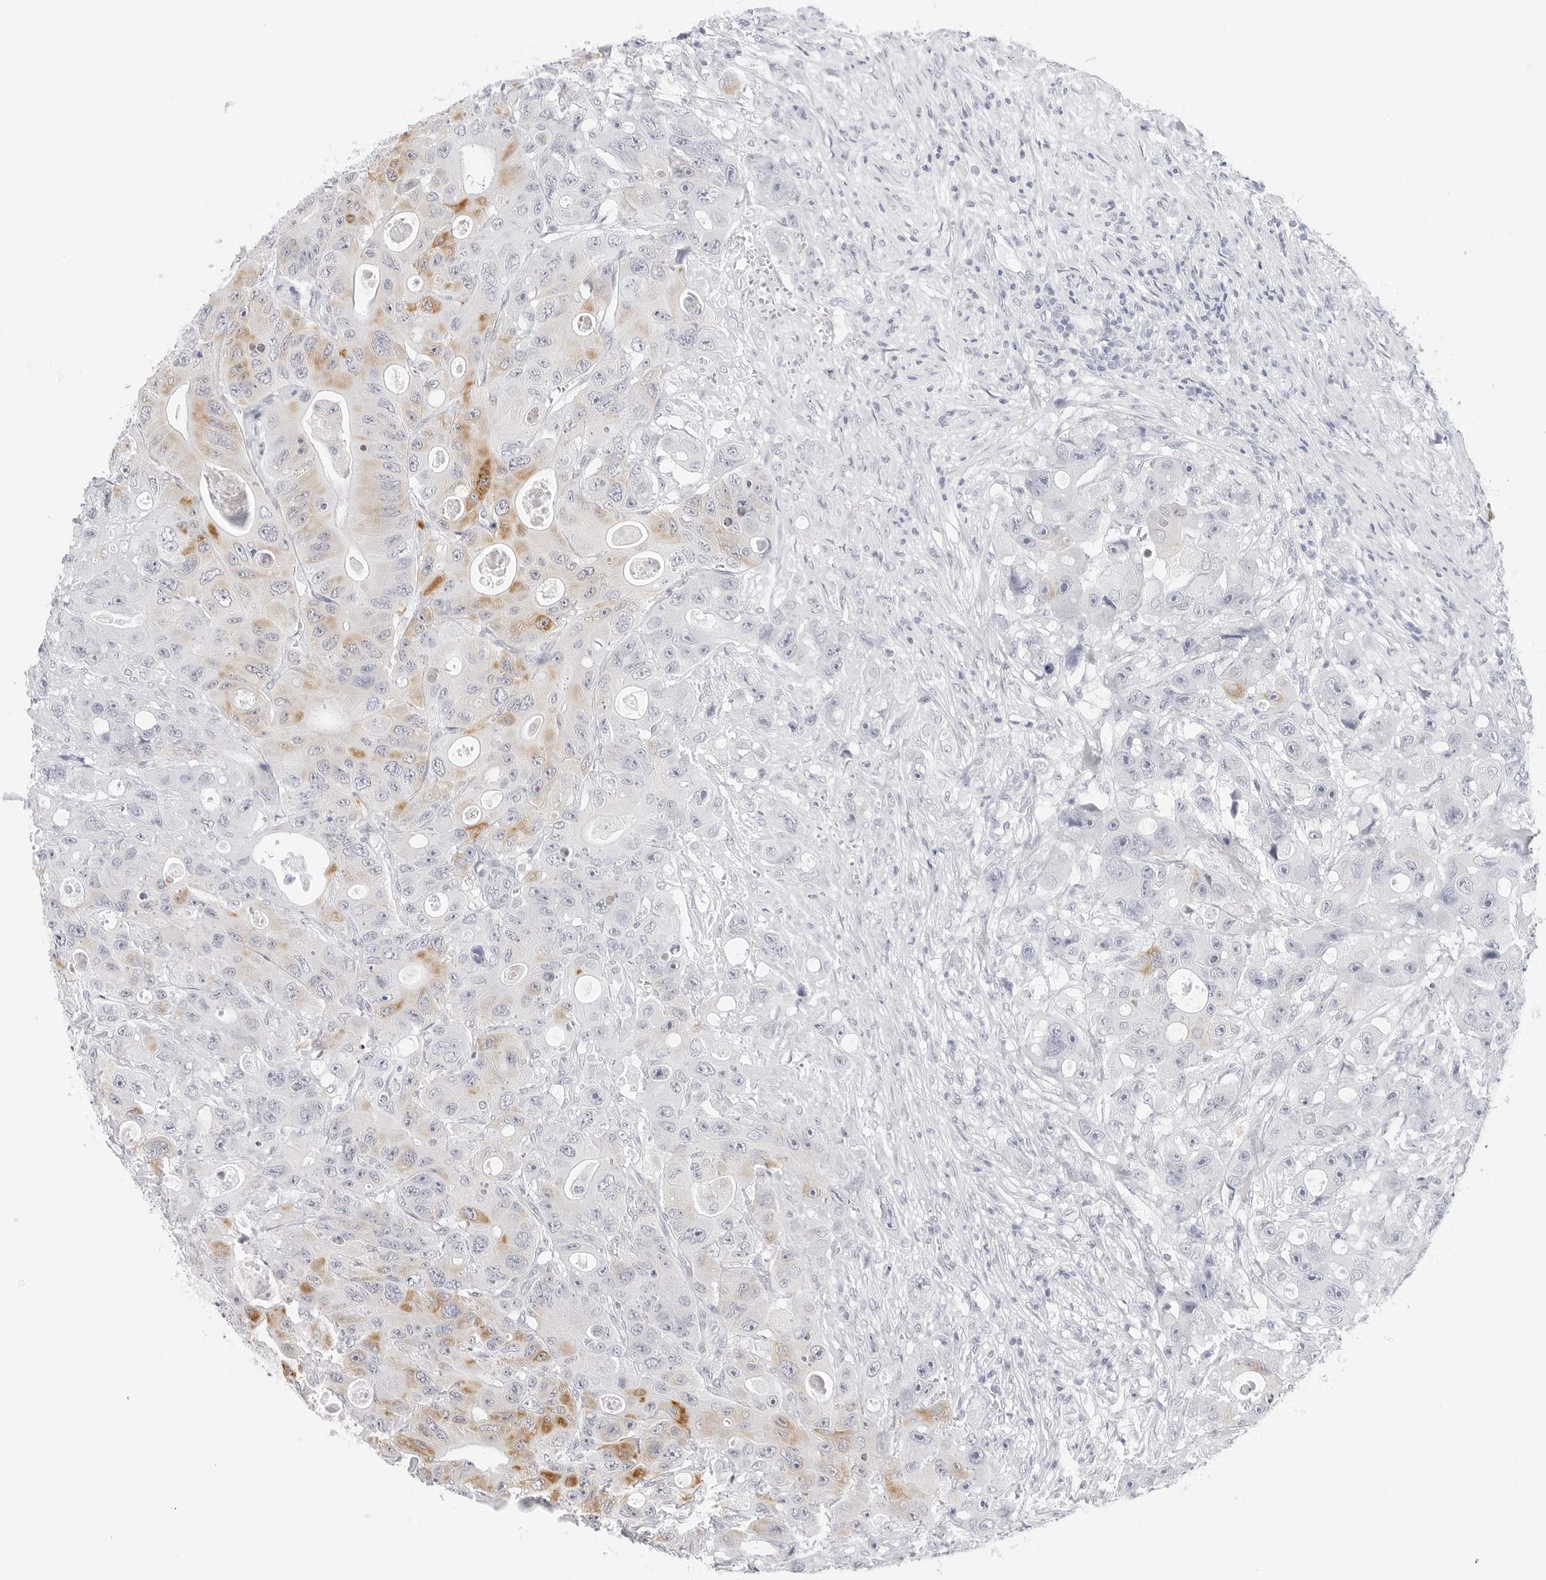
{"staining": {"intensity": "moderate", "quantity": "<25%", "location": "cytoplasmic/membranous"}, "tissue": "colorectal cancer", "cell_type": "Tumor cells", "image_type": "cancer", "snomed": [{"axis": "morphology", "description": "Adenocarcinoma, NOS"}, {"axis": "topography", "description": "Colon"}], "caption": "Colorectal adenocarcinoma tissue exhibits moderate cytoplasmic/membranous staining in approximately <25% of tumor cells, visualized by immunohistochemistry.", "gene": "HMGCS2", "patient": {"sex": "female", "age": 46}}